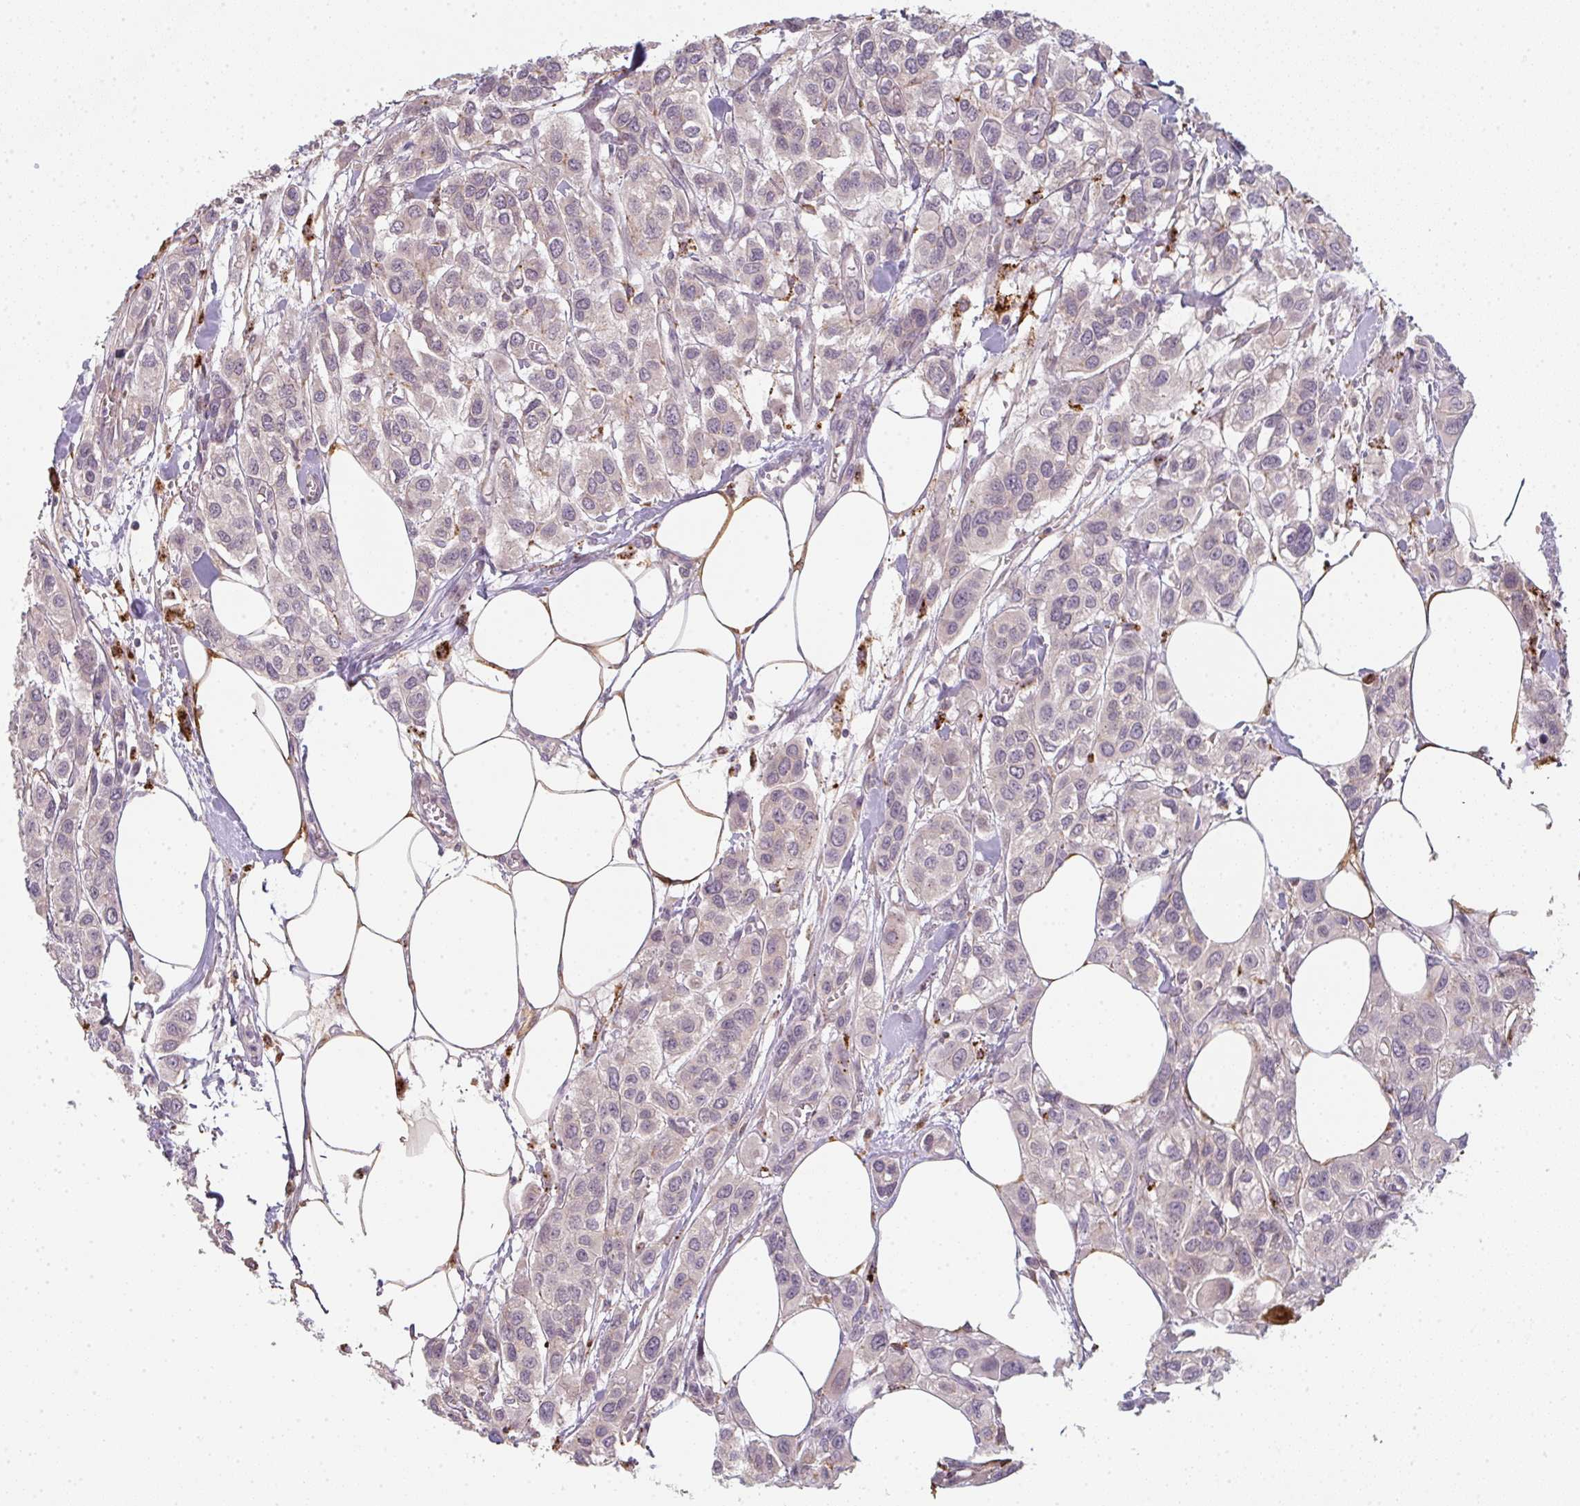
{"staining": {"intensity": "negative", "quantity": "none", "location": "none"}, "tissue": "urothelial cancer", "cell_type": "Tumor cells", "image_type": "cancer", "snomed": [{"axis": "morphology", "description": "Urothelial carcinoma, High grade"}, {"axis": "topography", "description": "Urinary bladder"}], "caption": "Immunohistochemical staining of human urothelial cancer exhibits no significant staining in tumor cells.", "gene": "TMEM237", "patient": {"sex": "male", "age": 67}}